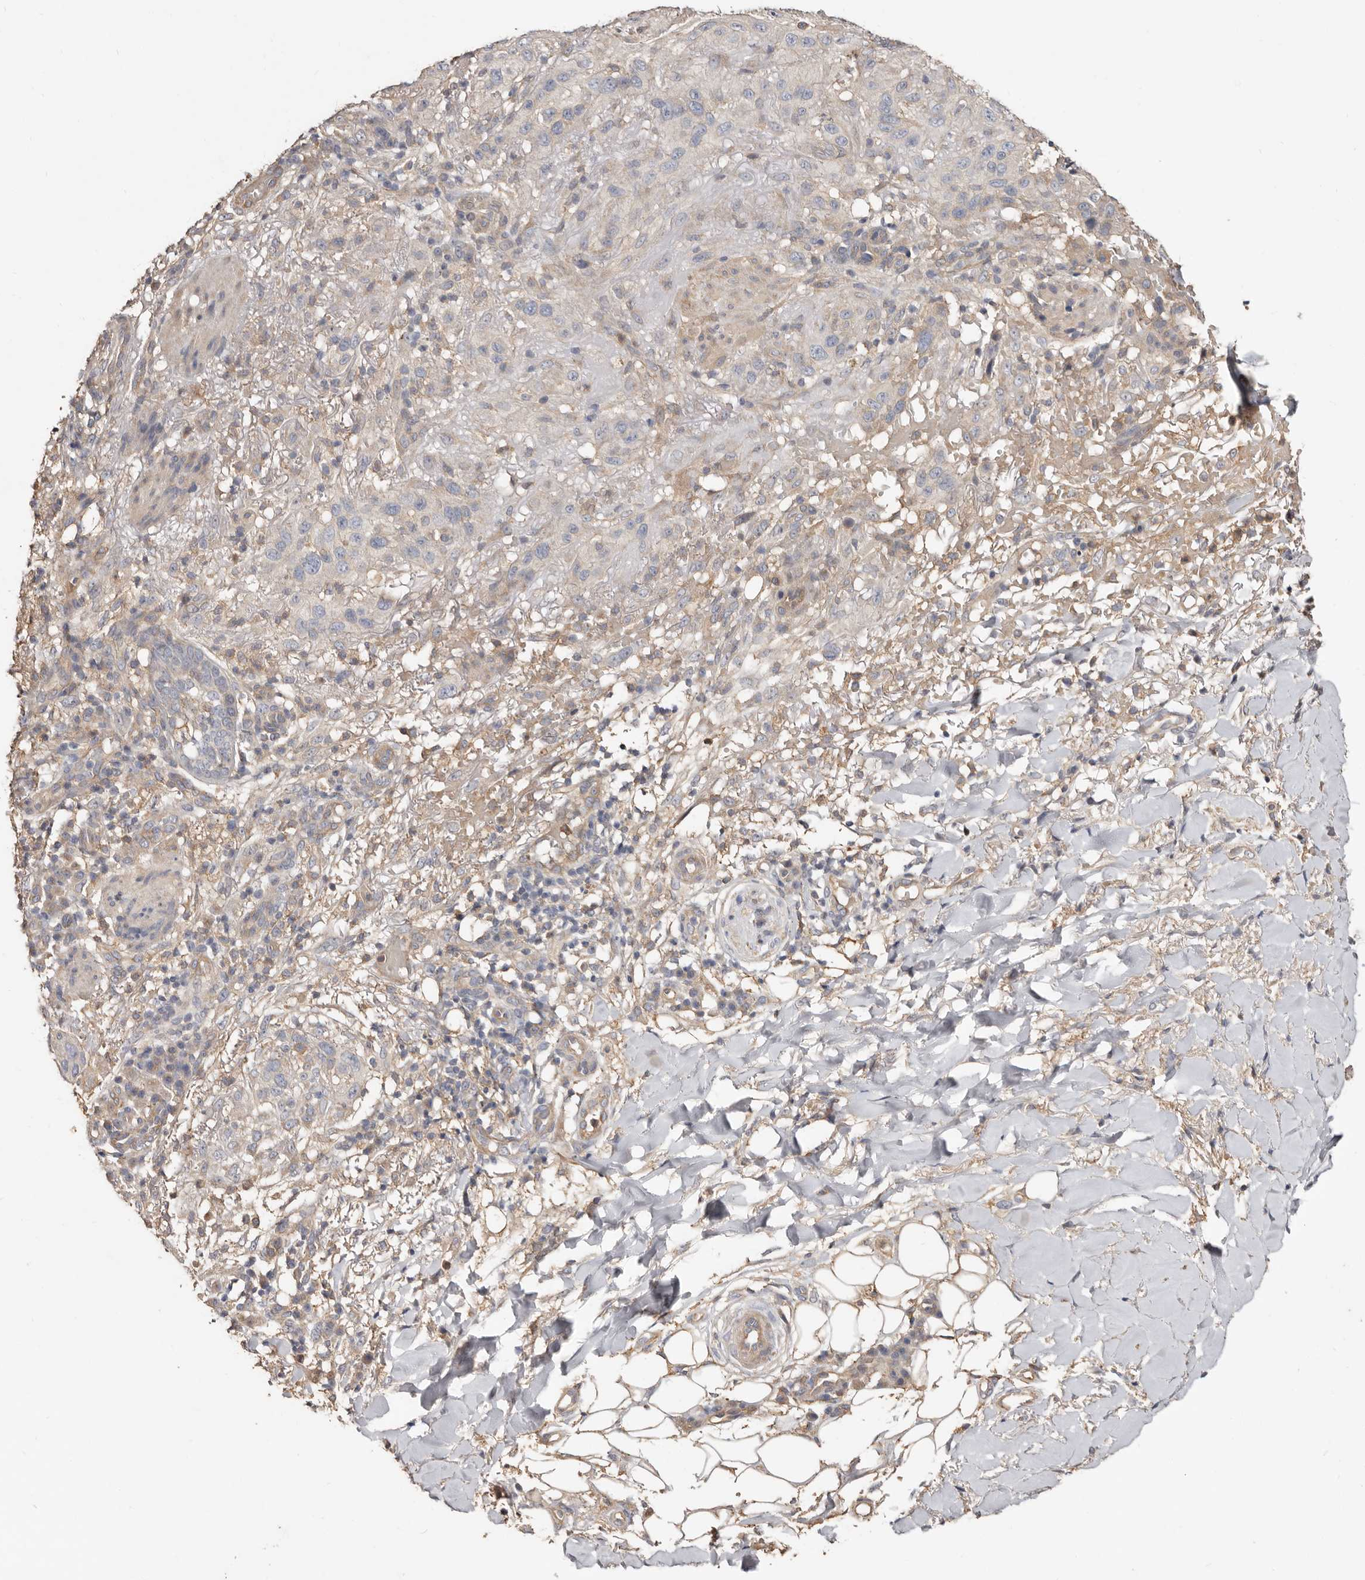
{"staining": {"intensity": "negative", "quantity": "none", "location": "none"}, "tissue": "skin cancer", "cell_type": "Tumor cells", "image_type": "cancer", "snomed": [{"axis": "morphology", "description": "Normal tissue, NOS"}, {"axis": "morphology", "description": "Squamous cell carcinoma, NOS"}, {"axis": "topography", "description": "Skin"}], "caption": "IHC of human skin cancer (squamous cell carcinoma) shows no expression in tumor cells.", "gene": "LRRC25", "patient": {"sex": "female", "age": 96}}